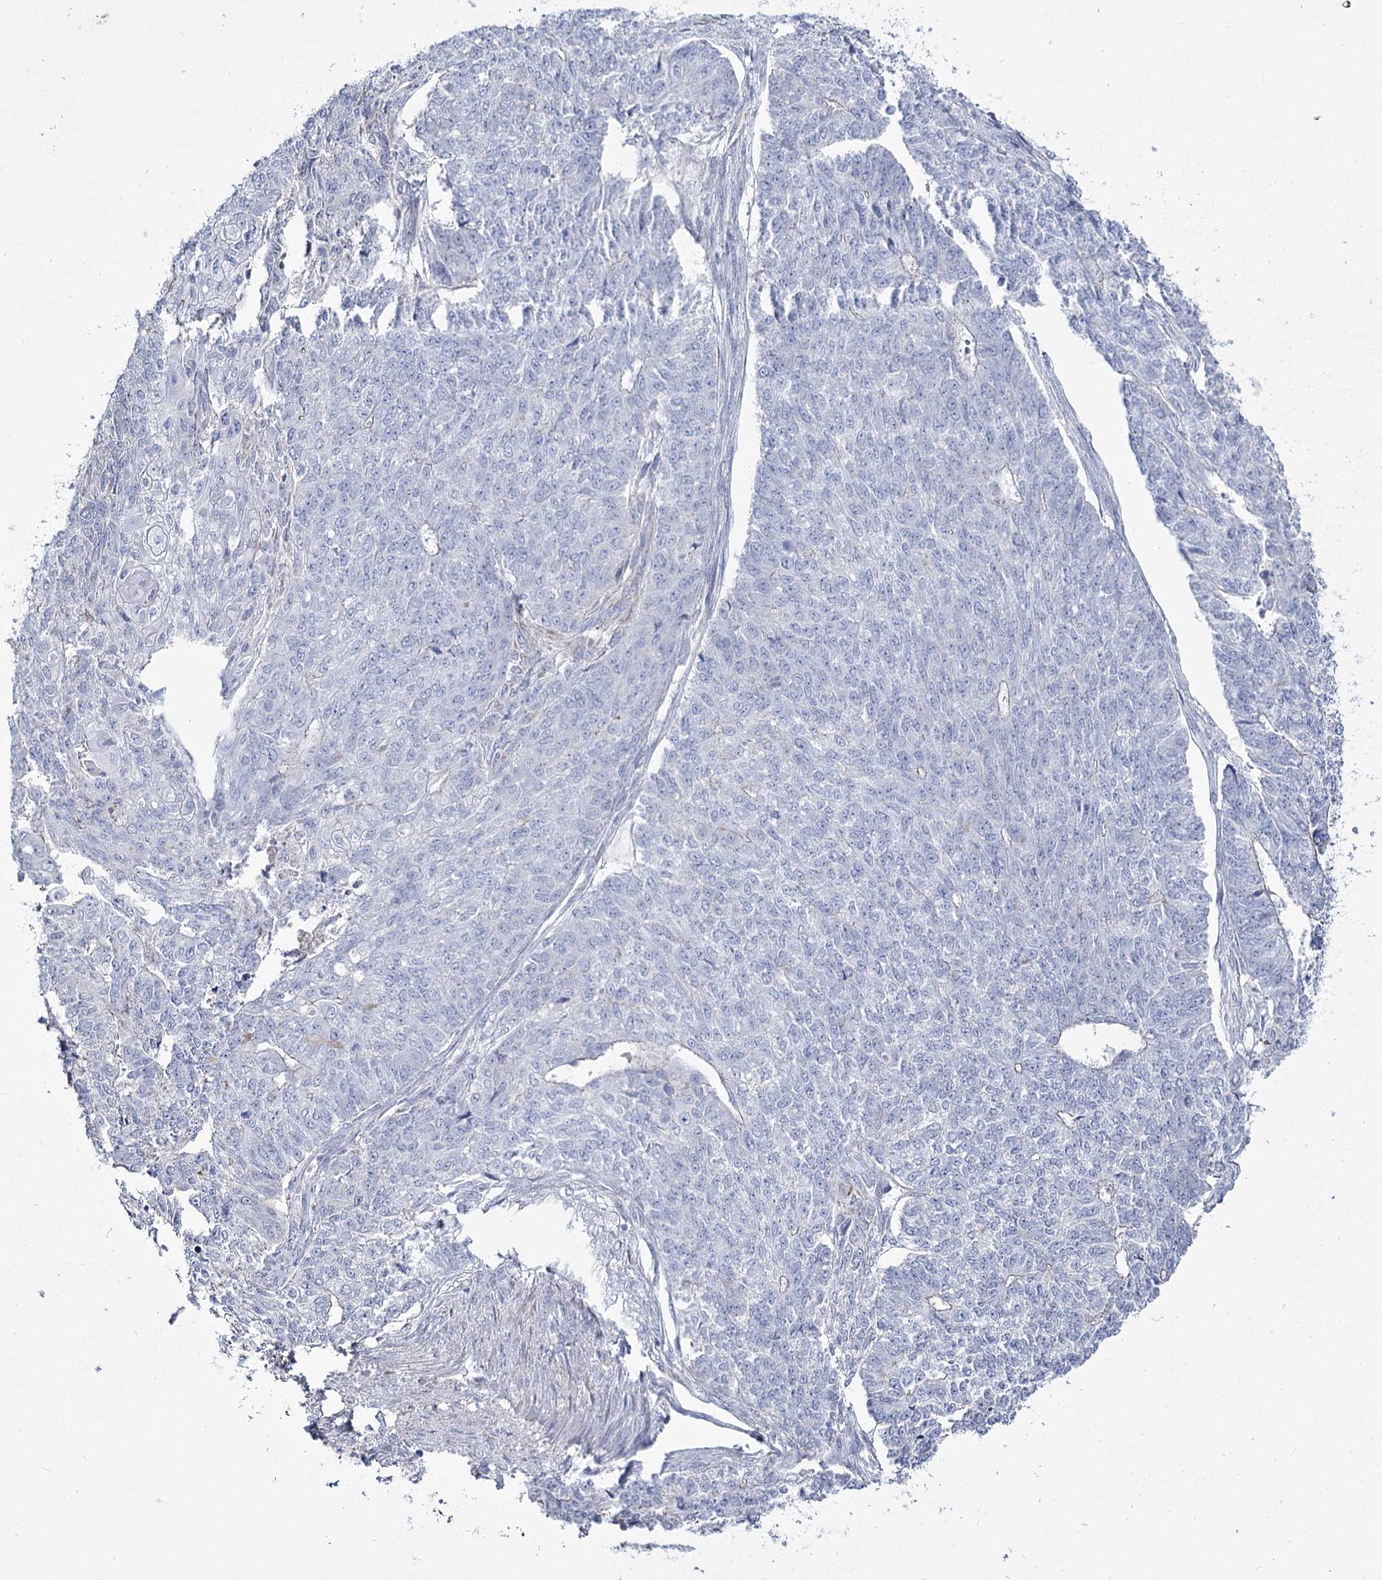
{"staining": {"intensity": "negative", "quantity": "none", "location": "none"}, "tissue": "endometrial cancer", "cell_type": "Tumor cells", "image_type": "cancer", "snomed": [{"axis": "morphology", "description": "Adenocarcinoma, NOS"}, {"axis": "topography", "description": "Endometrium"}], "caption": "A high-resolution photomicrograph shows immunohistochemistry staining of endometrial cancer, which exhibits no significant staining in tumor cells.", "gene": "ME3", "patient": {"sex": "female", "age": 32}}